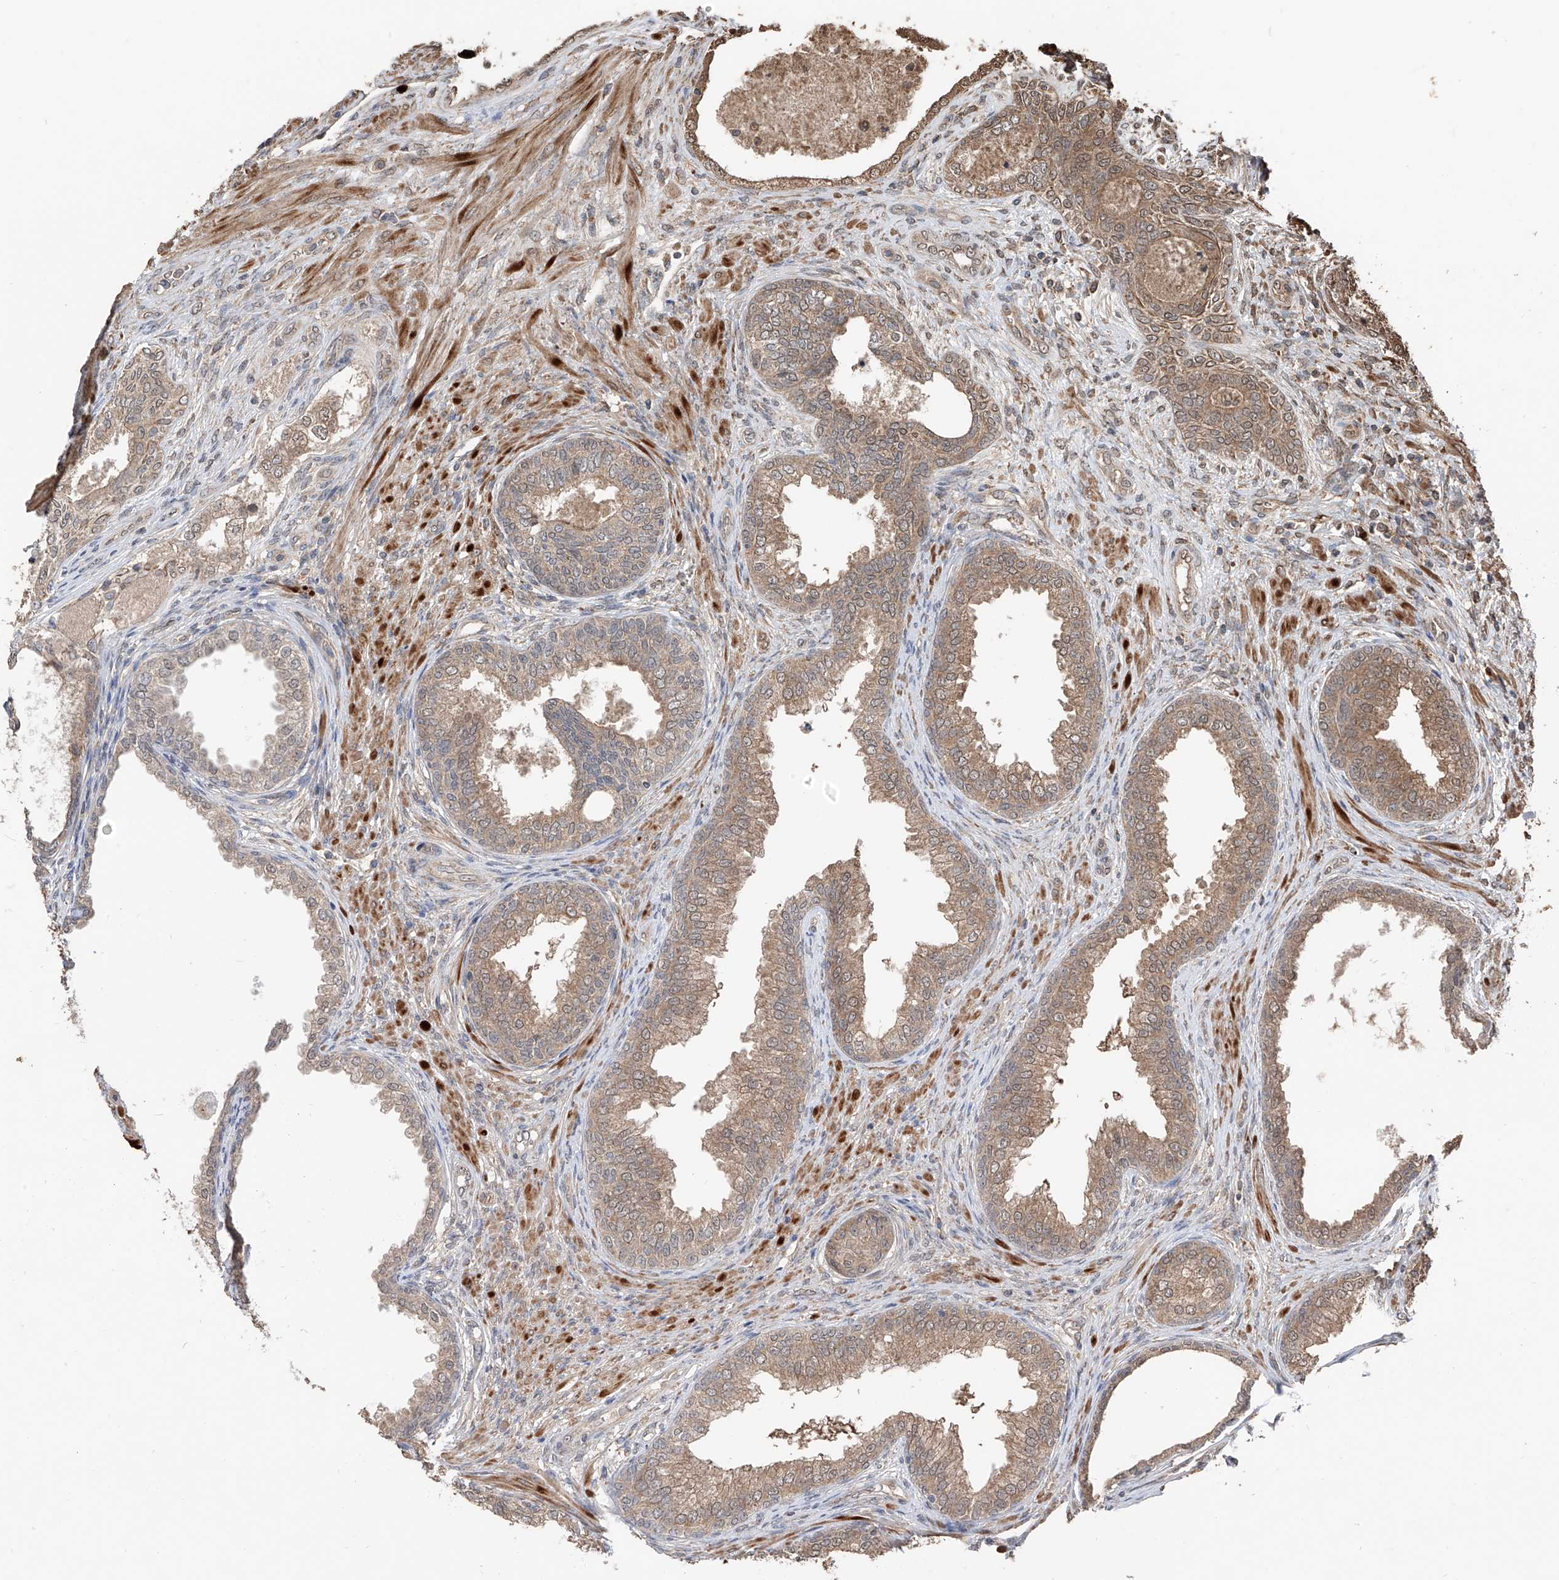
{"staining": {"intensity": "moderate", "quantity": ">75%", "location": "cytoplasmic/membranous,nuclear"}, "tissue": "prostate", "cell_type": "Glandular cells", "image_type": "normal", "snomed": [{"axis": "morphology", "description": "Normal tissue, NOS"}, {"axis": "topography", "description": "Prostate"}], "caption": "Immunohistochemical staining of benign human prostate shows medium levels of moderate cytoplasmic/membranous,nuclear positivity in approximately >75% of glandular cells.", "gene": "FAM135A", "patient": {"sex": "male", "age": 76}}